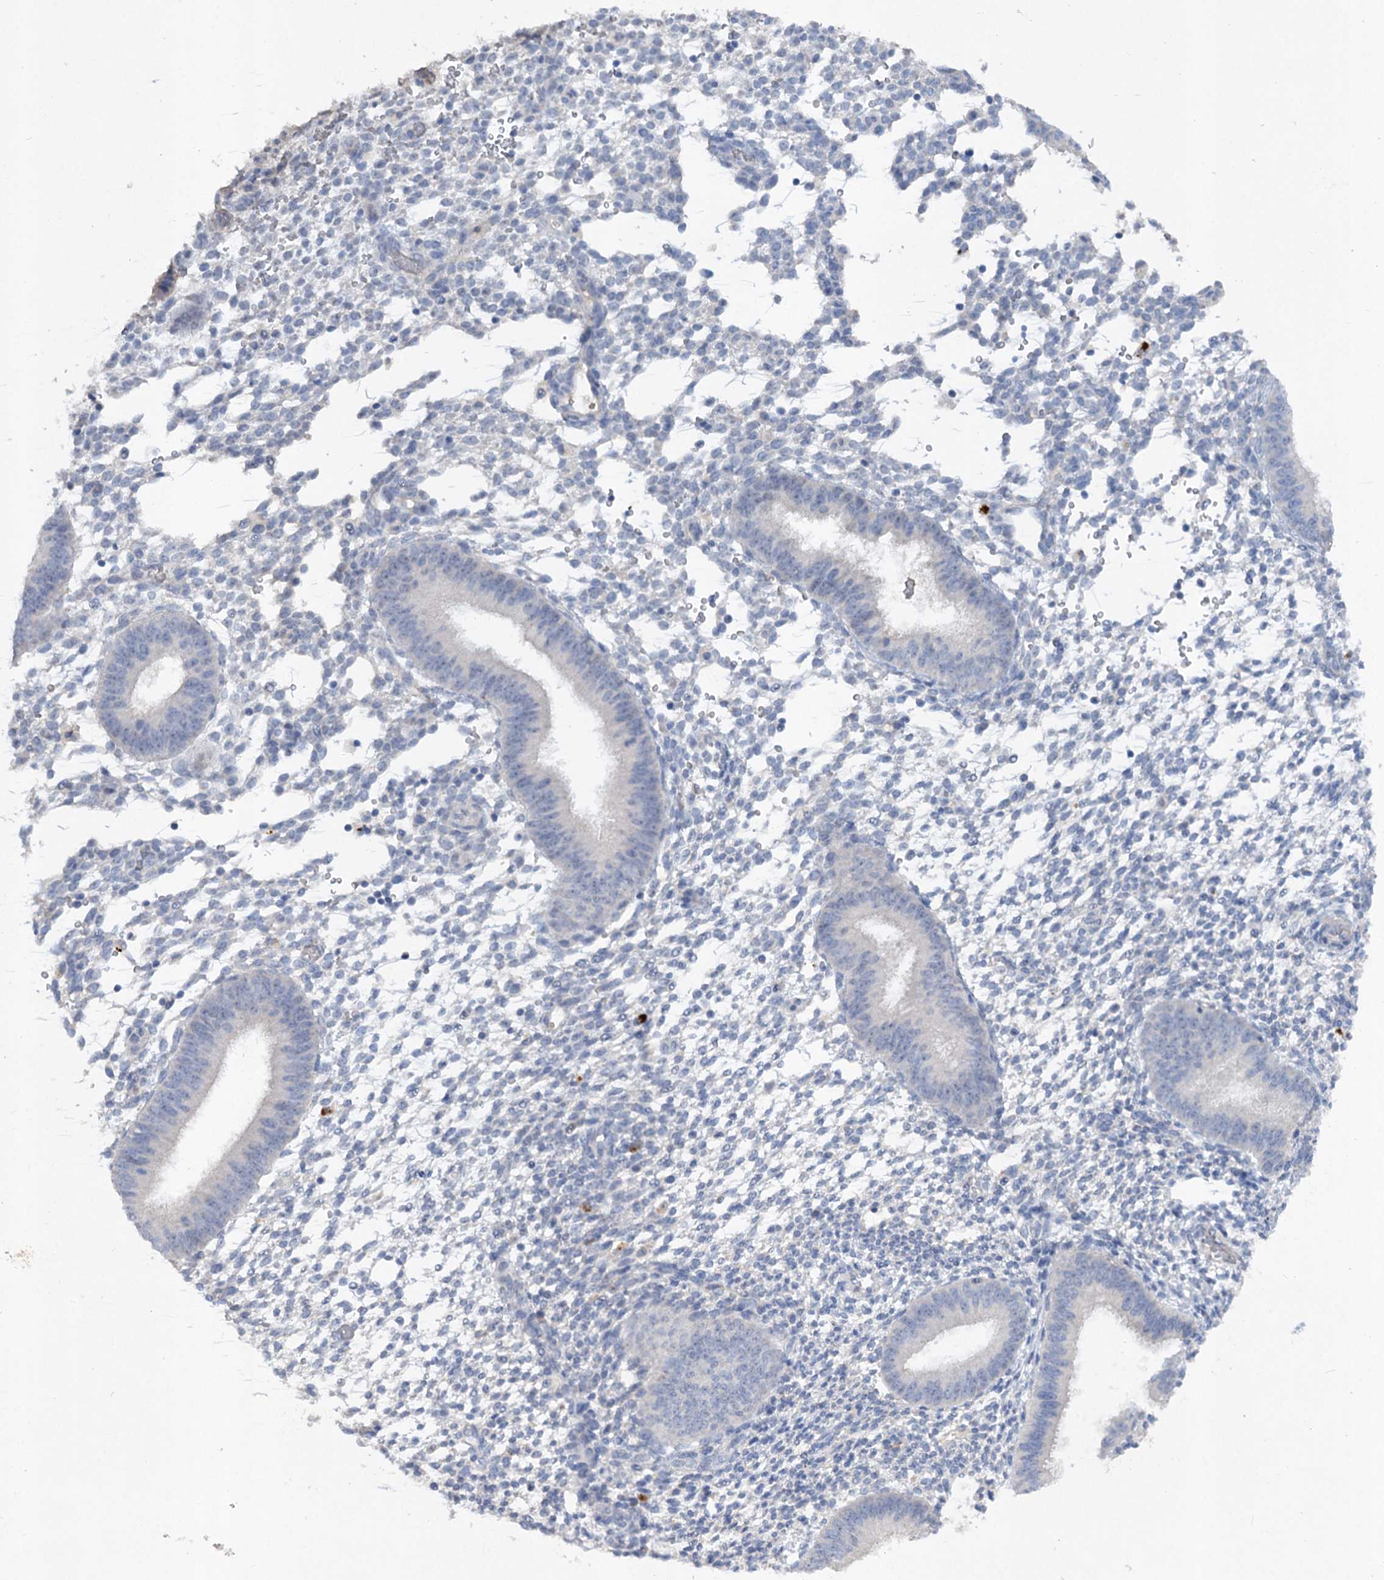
{"staining": {"intensity": "negative", "quantity": "none", "location": "none"}, "tissue": "endometrium", "cell_type": "Cells in endometrial stroma", "image_type": "normal", "snomed": [{"axis": "morphology", "description": "Normal tissue, NOS"}, {"axis": "topography", "description": "Uterus"}, {"axis": "topography", "description": "Endometrium"}], "caption": "Immunohistochemical staining of unremarkable human endometrium reveals no significant staining in cells in endometrial stroma. Brightfield microscopy of immunohistochemistry stained with DAB (3,3'-diaminobenzidine) (brown) and hematoxylin (blue), captured at high magnification.", "gene": "ATP4A", "patient": {"sex": "female", "age": 48}}